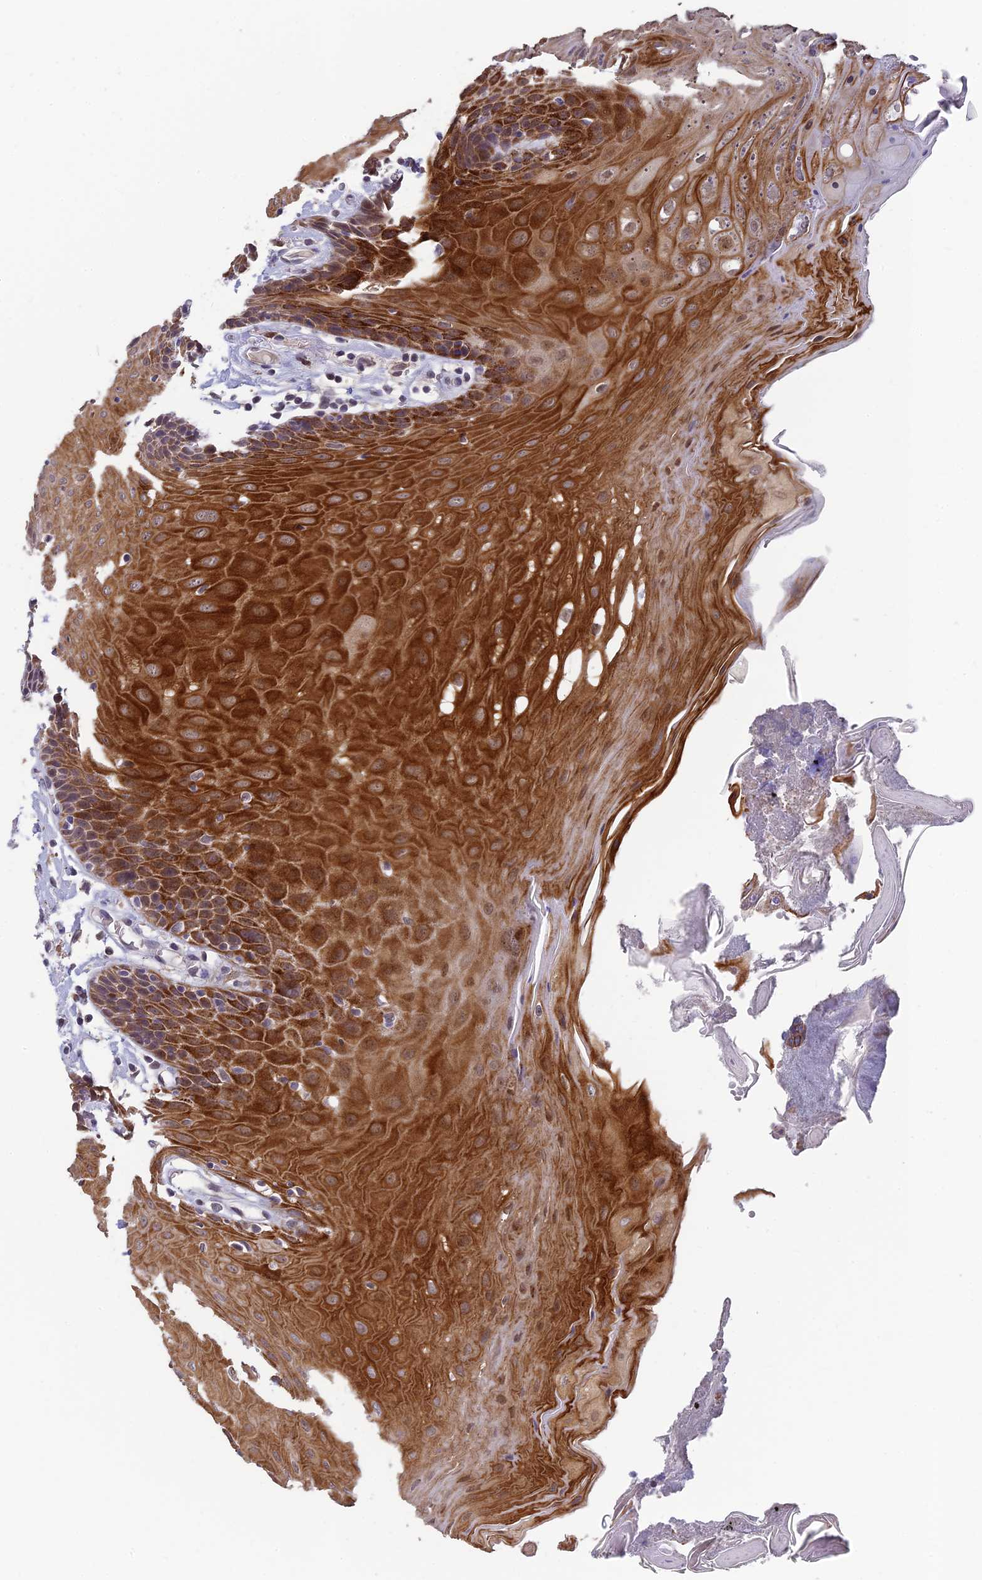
{"staining": {"intensity": "strong", "quantity": ">75%", "location": "cytoplasmic/membranous"}, "tissue": "oral mucosa", "cell_type": "Squamous epithelial cells", "image_type": "normal", "snomed": [{"axis": "morphology", "description": "Normal tissue, NOS"}, {"axis": "morphology", "description": "Squamous cell carcinoma, NOS"}, {"axis": "topography", "description": "Skeletal muscle"}, {"axis": "topography", "description": "Oral tissue"}, {"axis": "topography", "description": "Salivary gland"}, {"axis": "topography", "description": "Head-Neck"}], "caption": "Strong cytoplasmic/membranous protein positivity is present in approximately >75% of squamous epithelial cells in oral mucosa.", "gene": "MT", "patient": {"sex": "male", "age": 54}}